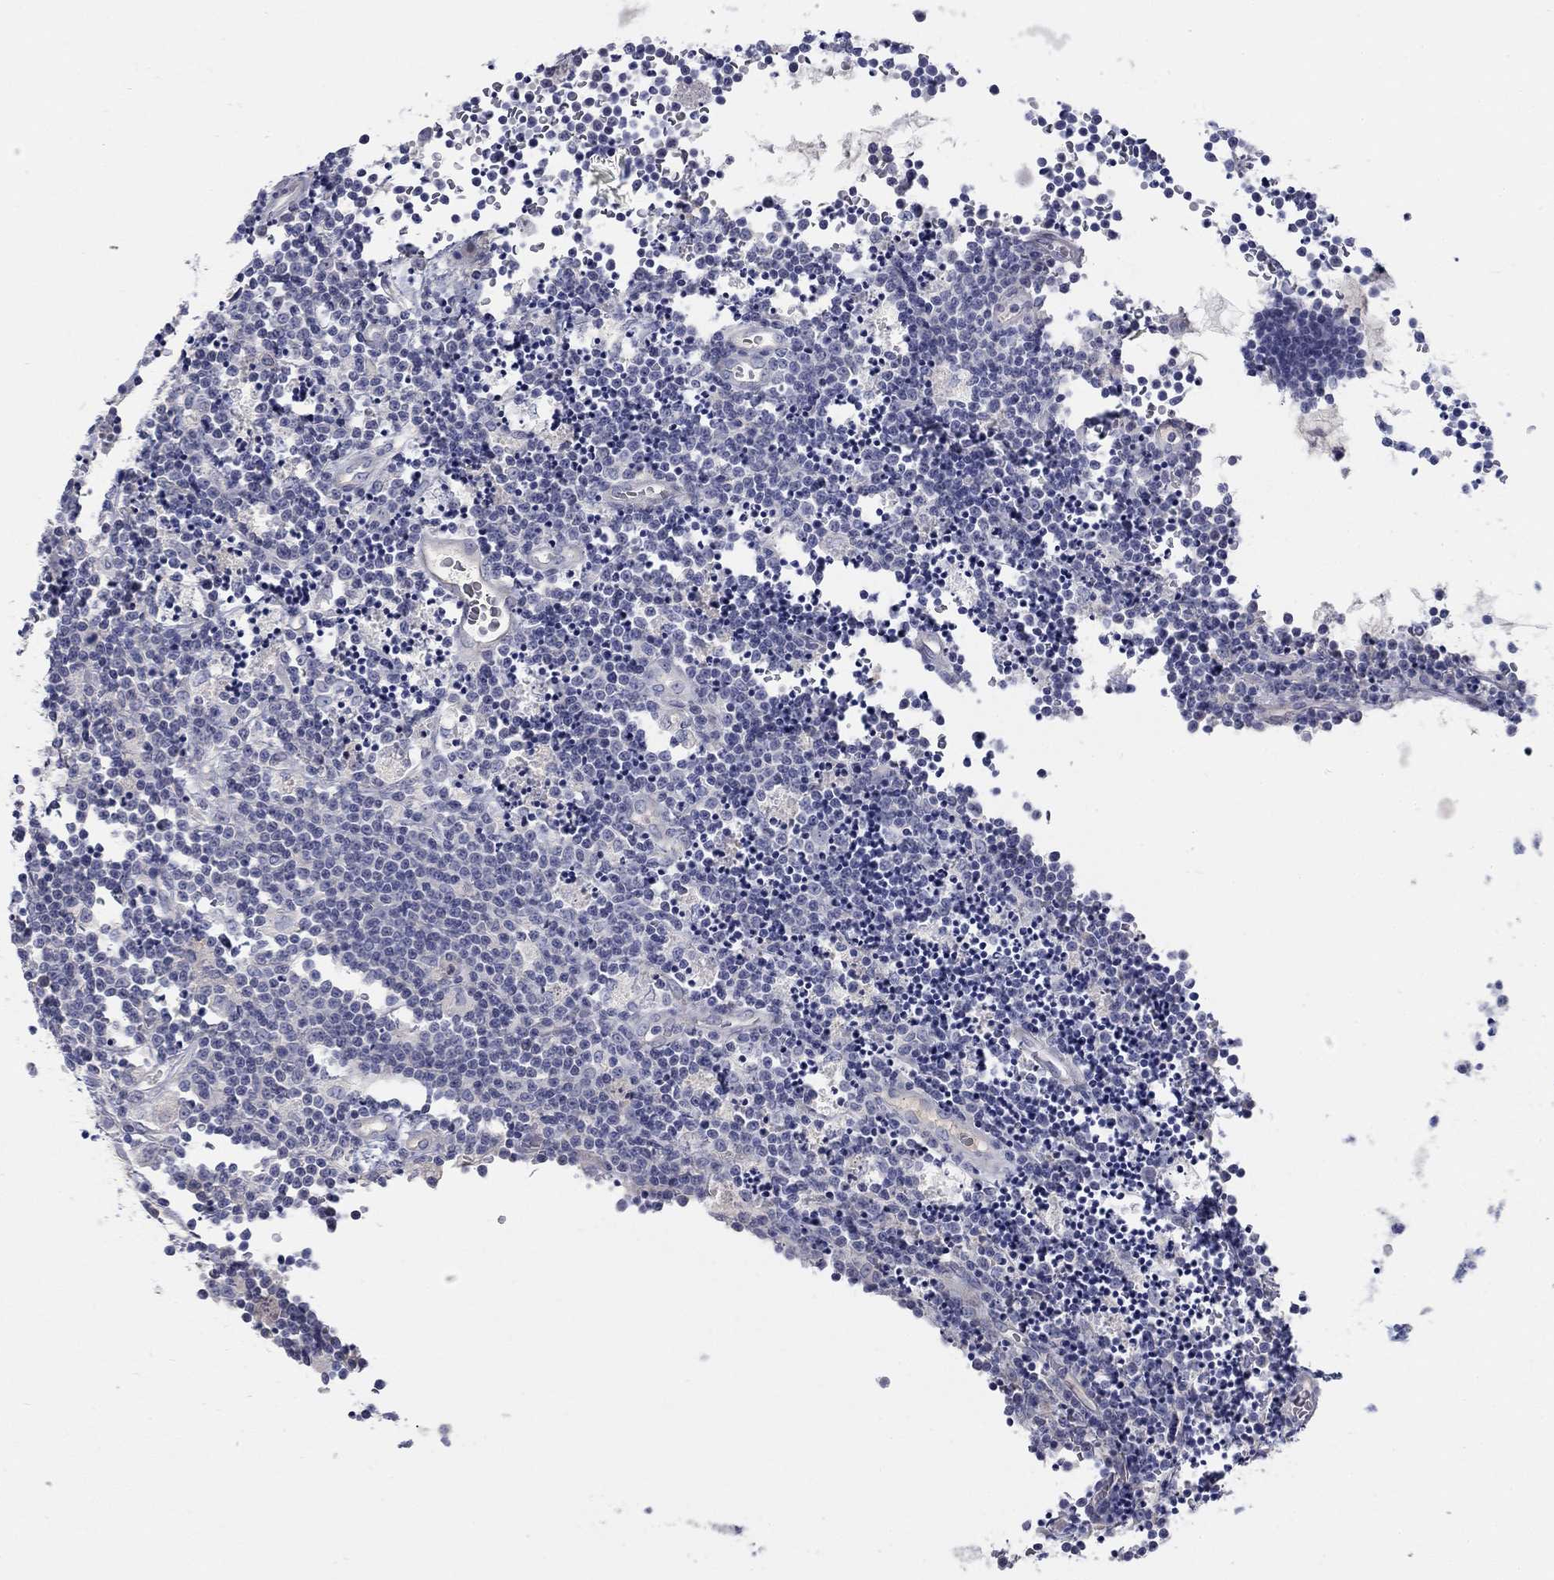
{"staining": {"intensity": "negative", "quantity": "none", "location": "none"}, "tissue": "lymphoma", "cell_type": "Tumor cells", "image_type": "cancer", "snomed": [{"axis": "morphology", "description": "Malignant lymphoma, non-Hodgkin's type, Low grade"}, {"axis": "topography", "description": "Brain"}], "caption": "Immunohistochemistry photomicrograph of neoplastic tissue: lymphoma stained with DAB (3,3'-diaminobenzidine) shows no significant protein expression in tumor cells.", "gene": "TMEM249", "patient": {"sex": "female", "age": 66}}